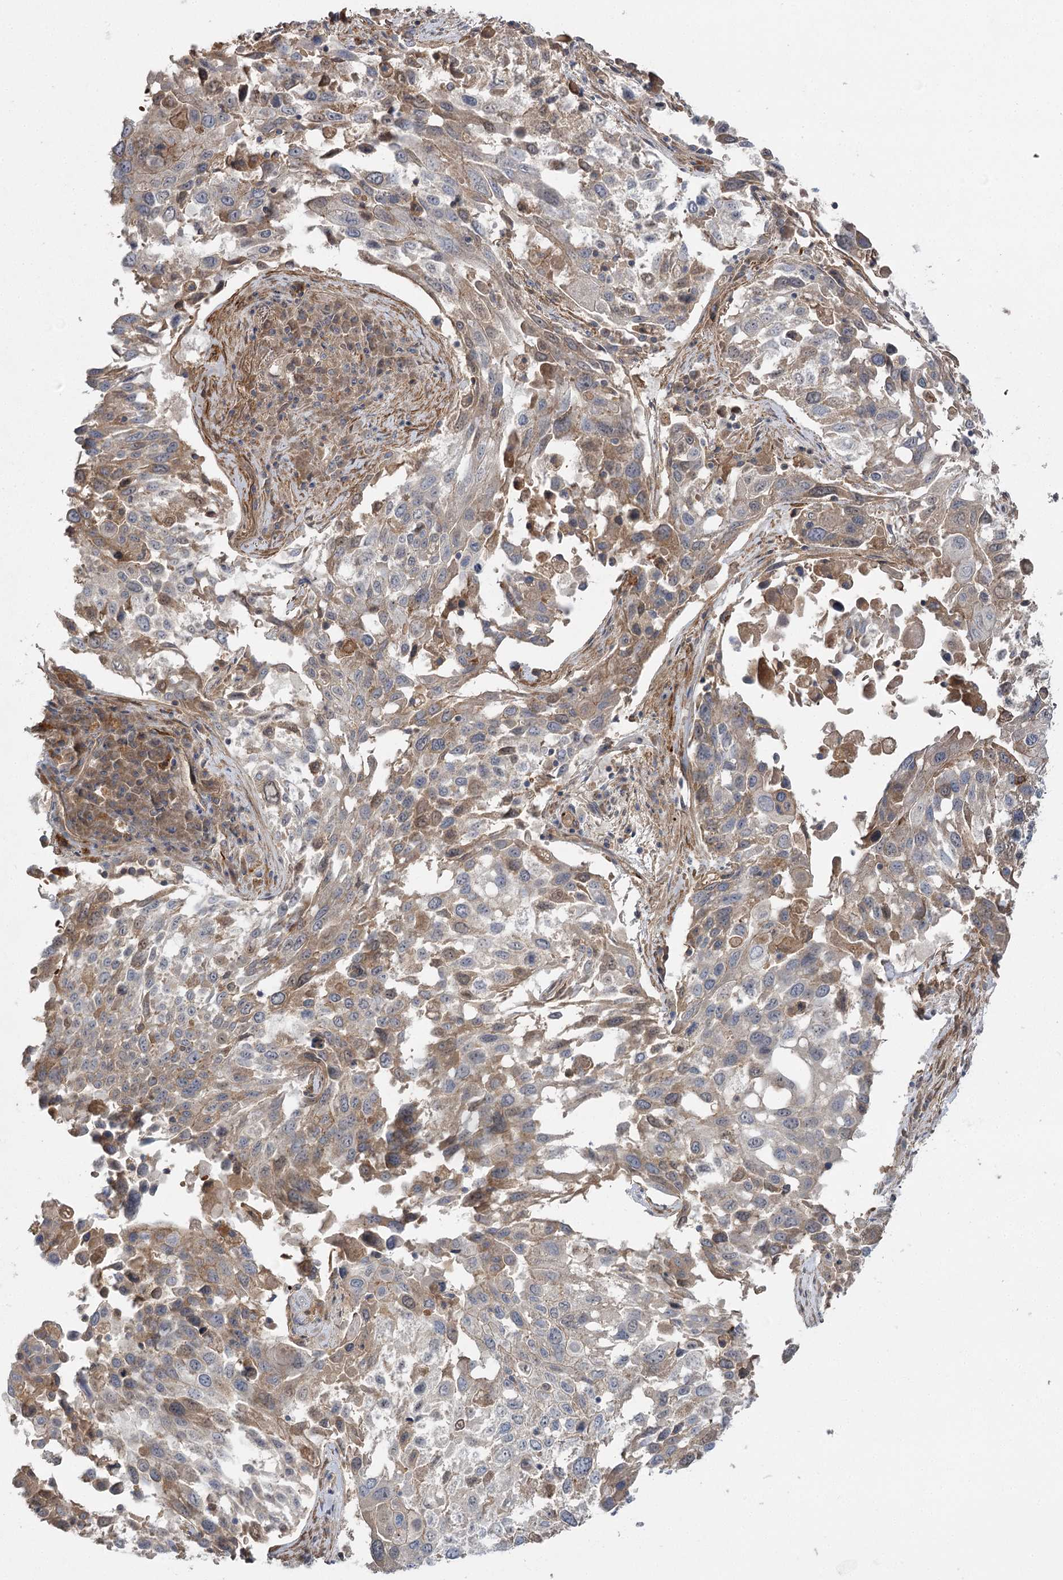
{"staining": {"intensity": "moderate", "quantity": ">75%", "location": "cytoplasmic/membranous"}, "tissue": "lung cancer", "cell_type": "Tumor cells", "image_type": "cancer", "snomed": [{"axis": "morphology", "description": "Squamous cell carcinoma, NOS"}, {"axis": "topography", "description": "Lung"}], "caption": "Immunohistochemical staining of human lung squamous cell carcinoma displays moderate cytoplasmic/membranous protein staining in about >75% of tumor cells.", "gene": "KIAA0825", "patient": {"sex": "male", "age": 65}}